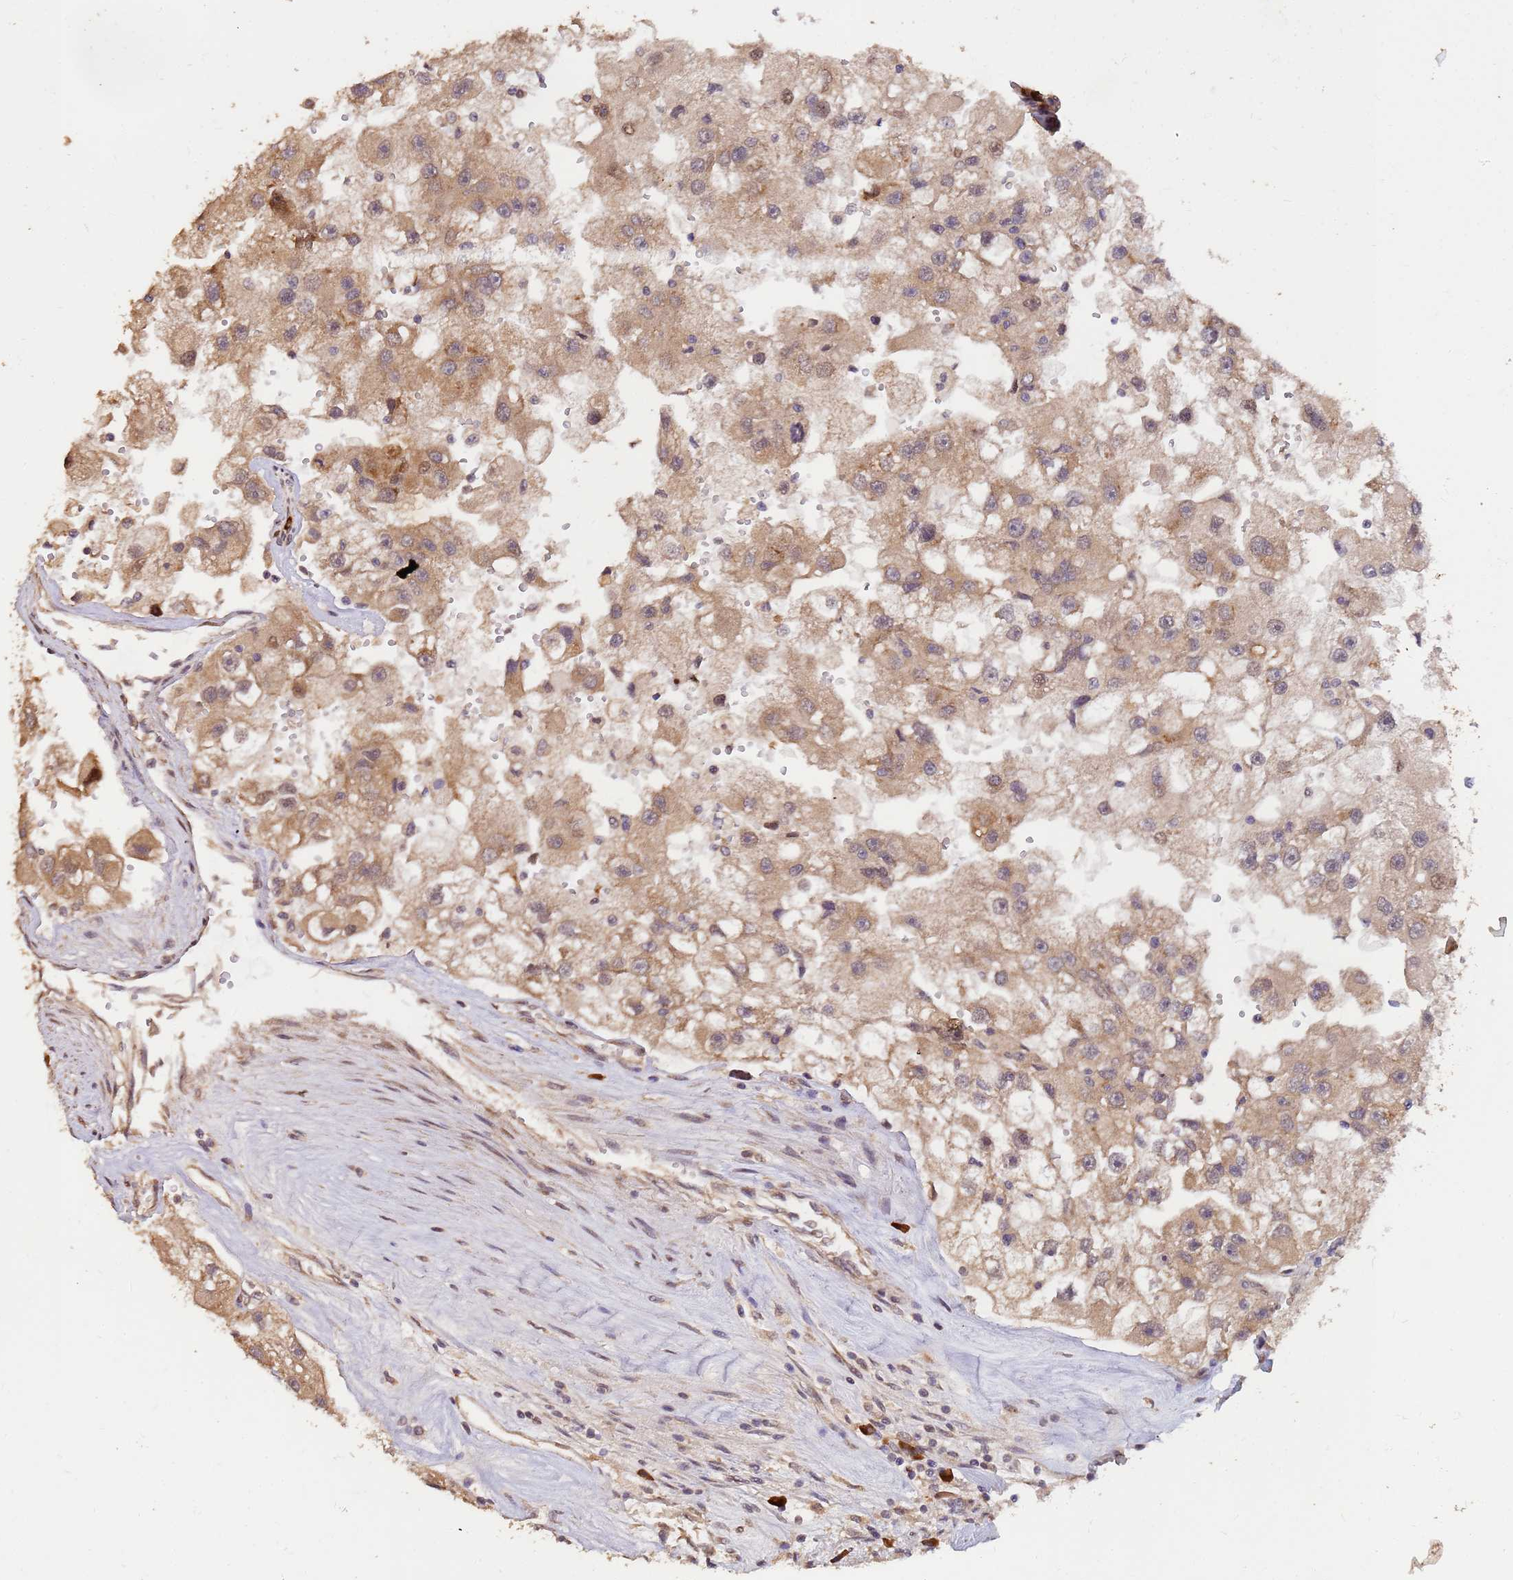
{"staining": {"intensity": "moderate", "quantity": ">75%", "location": "cytoplasmic/membranous,nuclear"}, "tissue": "renal cancer", "cell_type": "Tumor cells", "image_type": "cancer", "snomed": [{"axis": "morphology", "description": "Adenocarcinoma, NOS"}, {"axis": "topography", "description": "Kidney"}], "caption": "Tumor cells reveal medium levels of moderate cytoplasmic/membranous and nuclear expression in approximately >75% of cells in renal cancer (adenocarcinoma).", "gene": "ZNF619", "patient": {"sex": "male", "age": 63}}